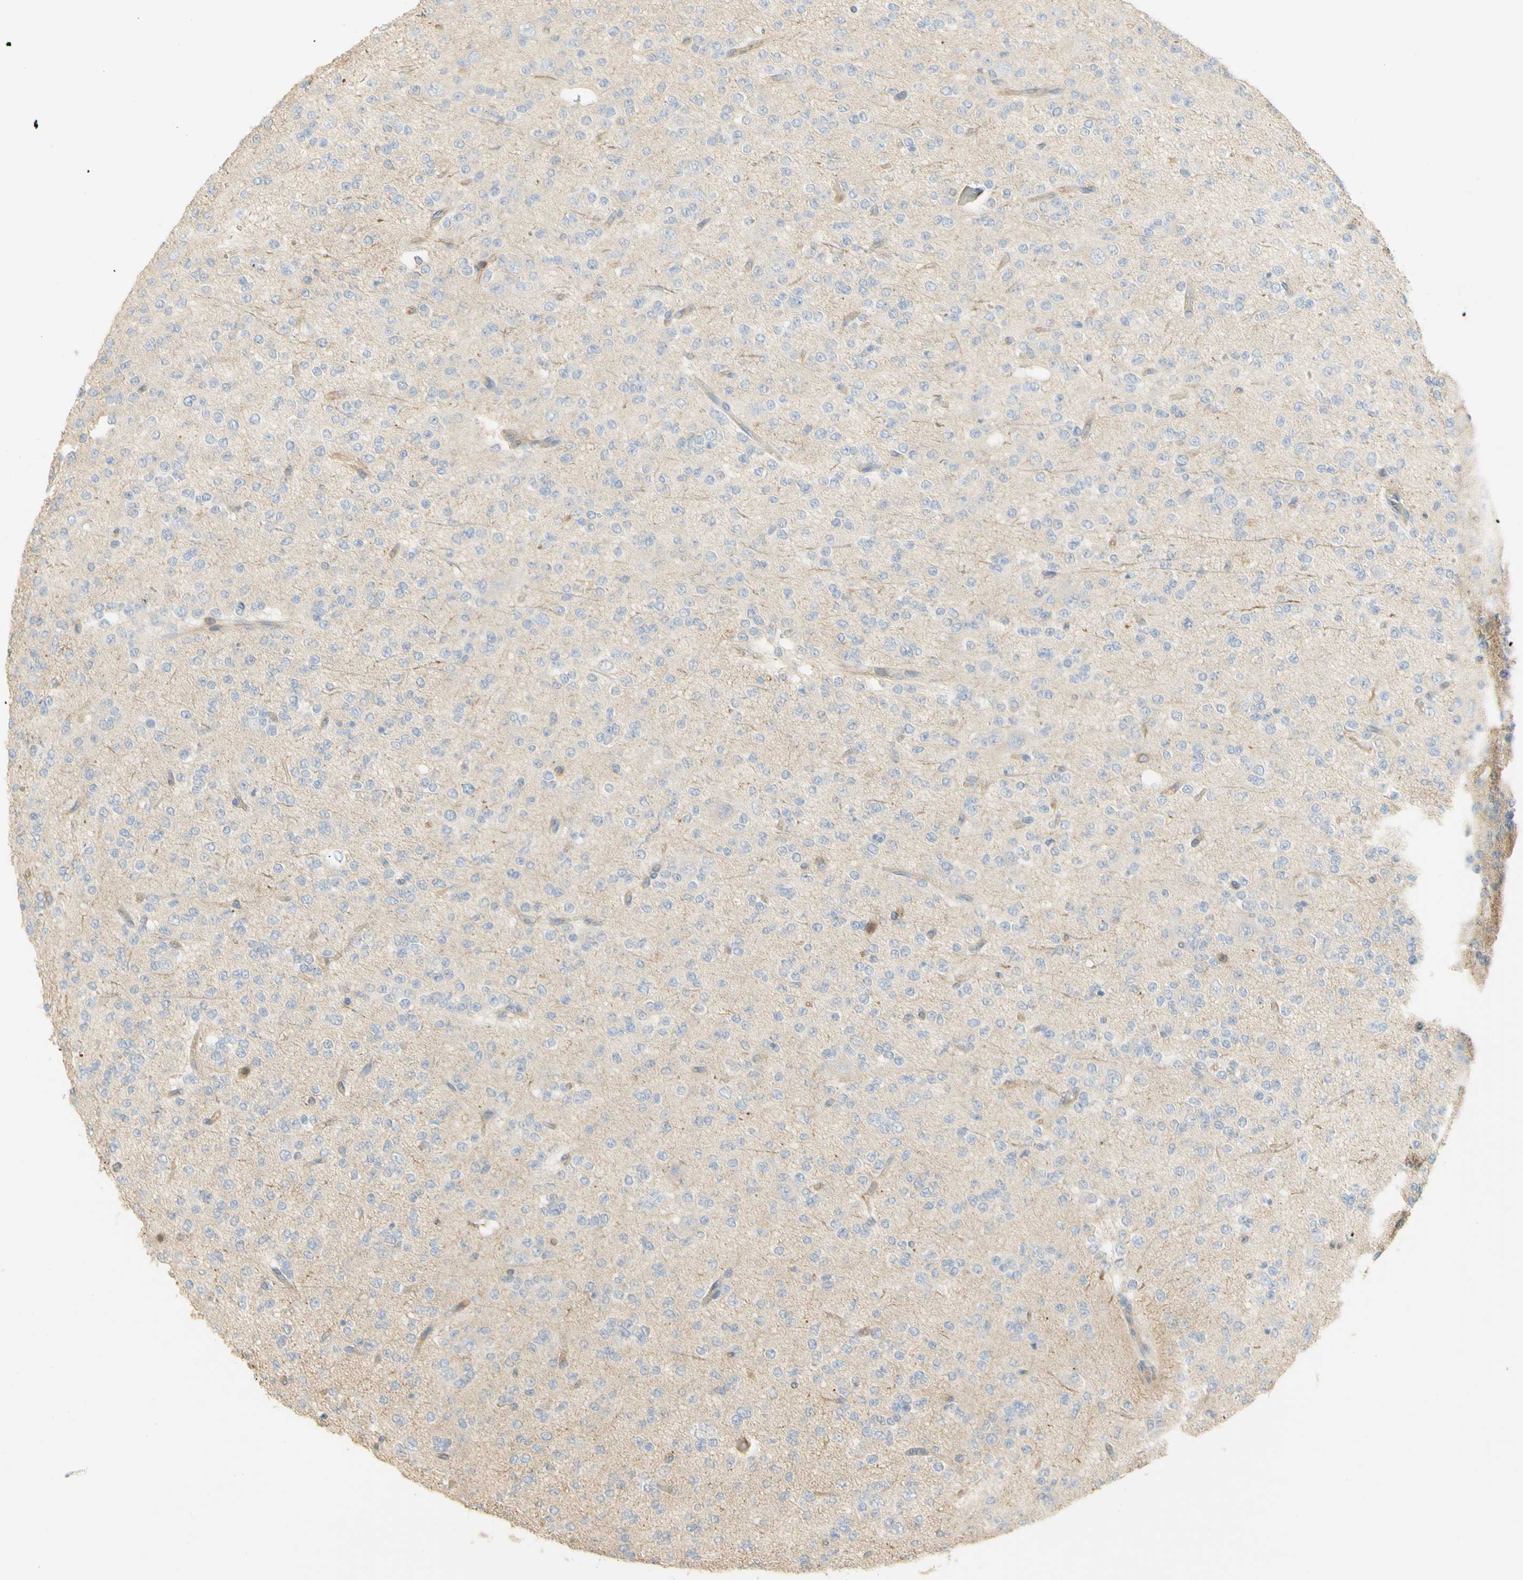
{"staining": {"intensity": "negative", "quantity": "none", "location": "none"}, "tissue": "glioma", "cell_type": "Tumor cells", "image_type": "cancer", "snomed": [{"axis": "morphology", "description": "Glioma, malignant, Low grade"}, {"axis": "topography", "description": "Brain"}], "caption": "Malignant glioma (low-grade) stained for a protein using IHC demonstrates no expression tumor cells.", "gene": "KCNE4", "patient": {"sex": "male", "age": 38}}